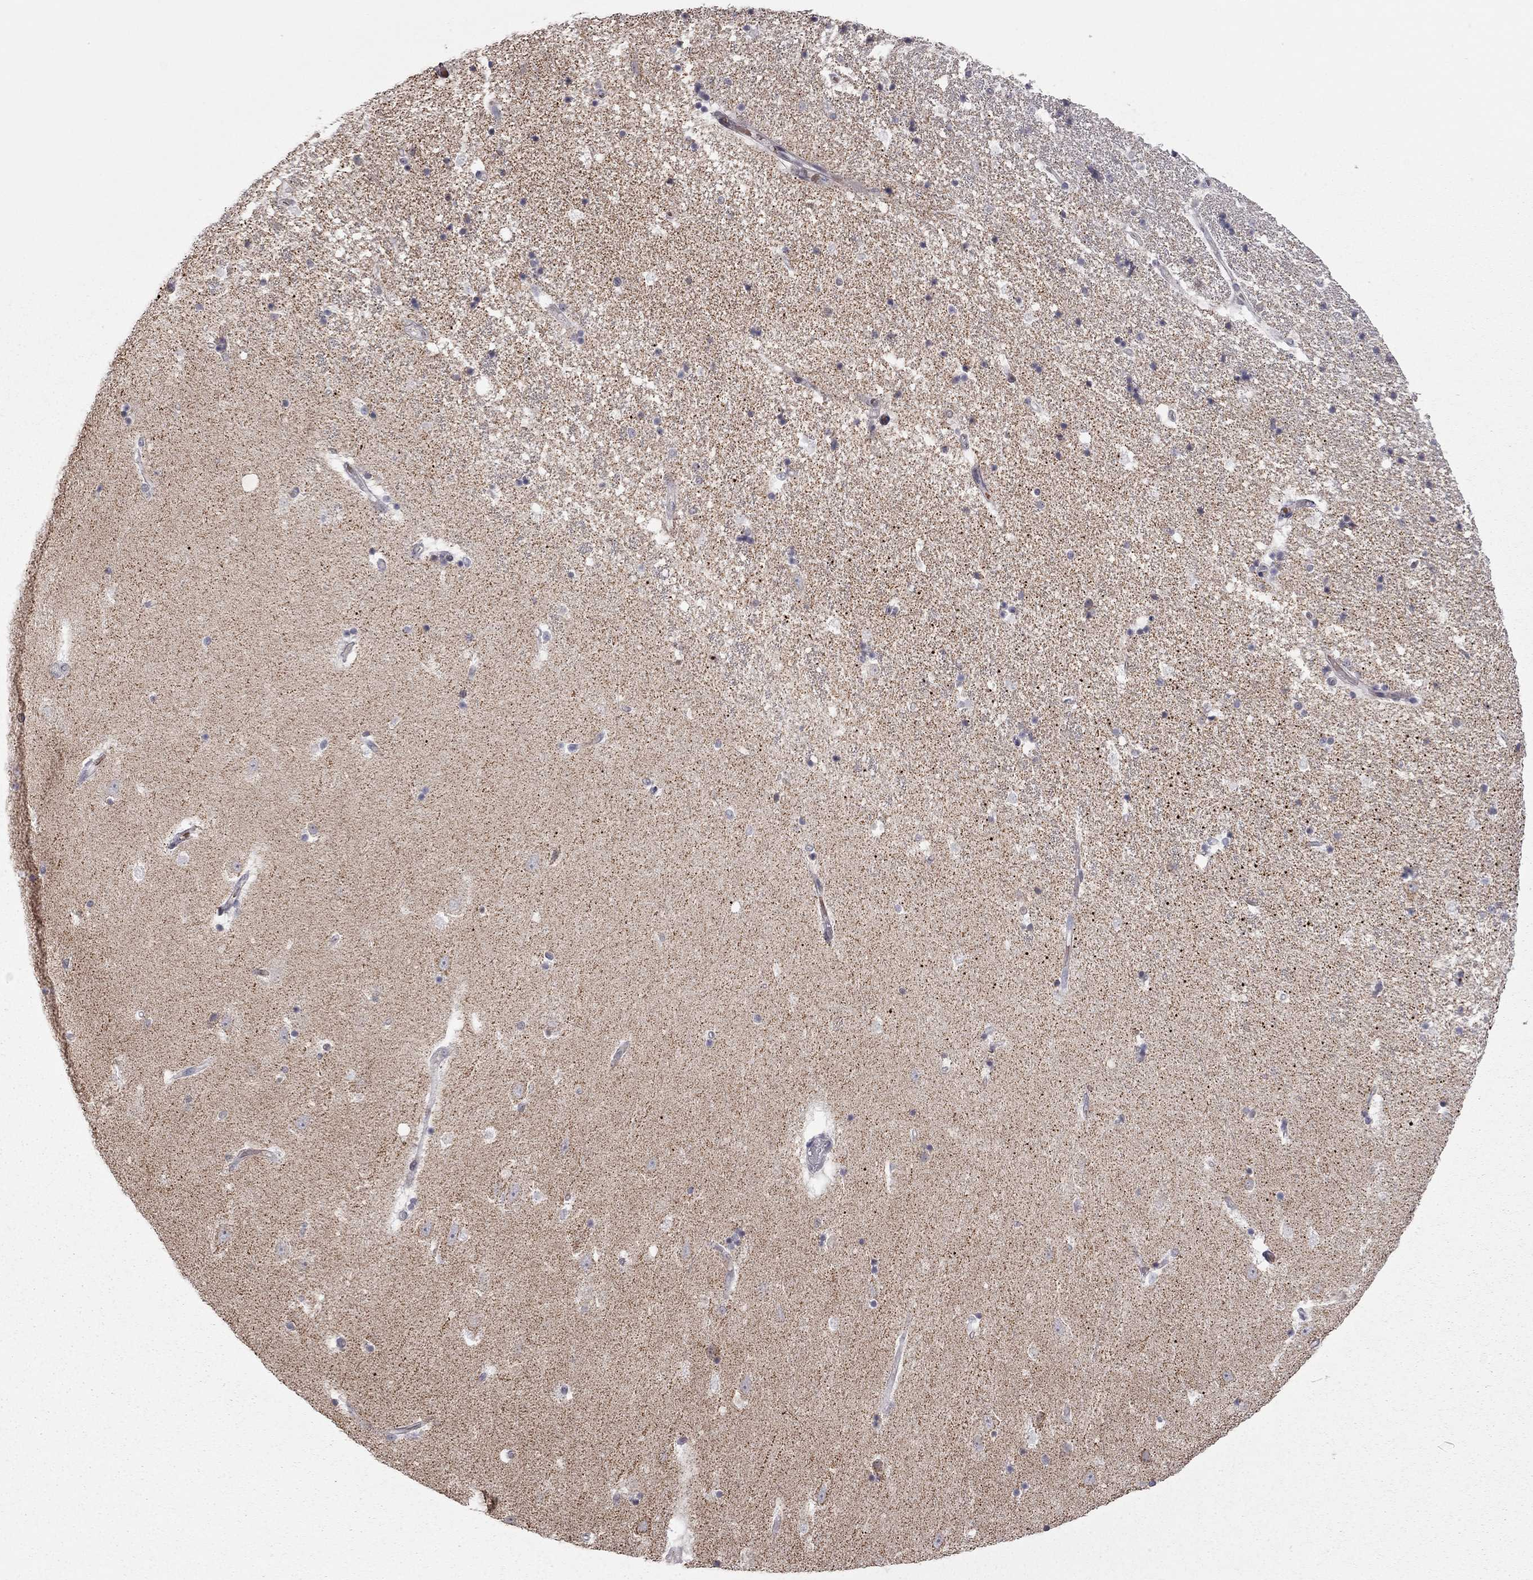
{"staining": {"intensity": "negative", "quantity": "none", "location": "none"}, "tissue": "hippocampus", "cell_type": "Glial cells", "image_type": "normal", "snomed": [{"axis": "morphology", "description": "Normal tissue, NOS"}, {"axis": "topography", "description": "Hippocampus"}], "caption": "Protein analysis of unremarkable hippocampus displays no significant expression in glial cells.", "gene": "MC3R", "patient": {"sex": "male", "age": 49}}